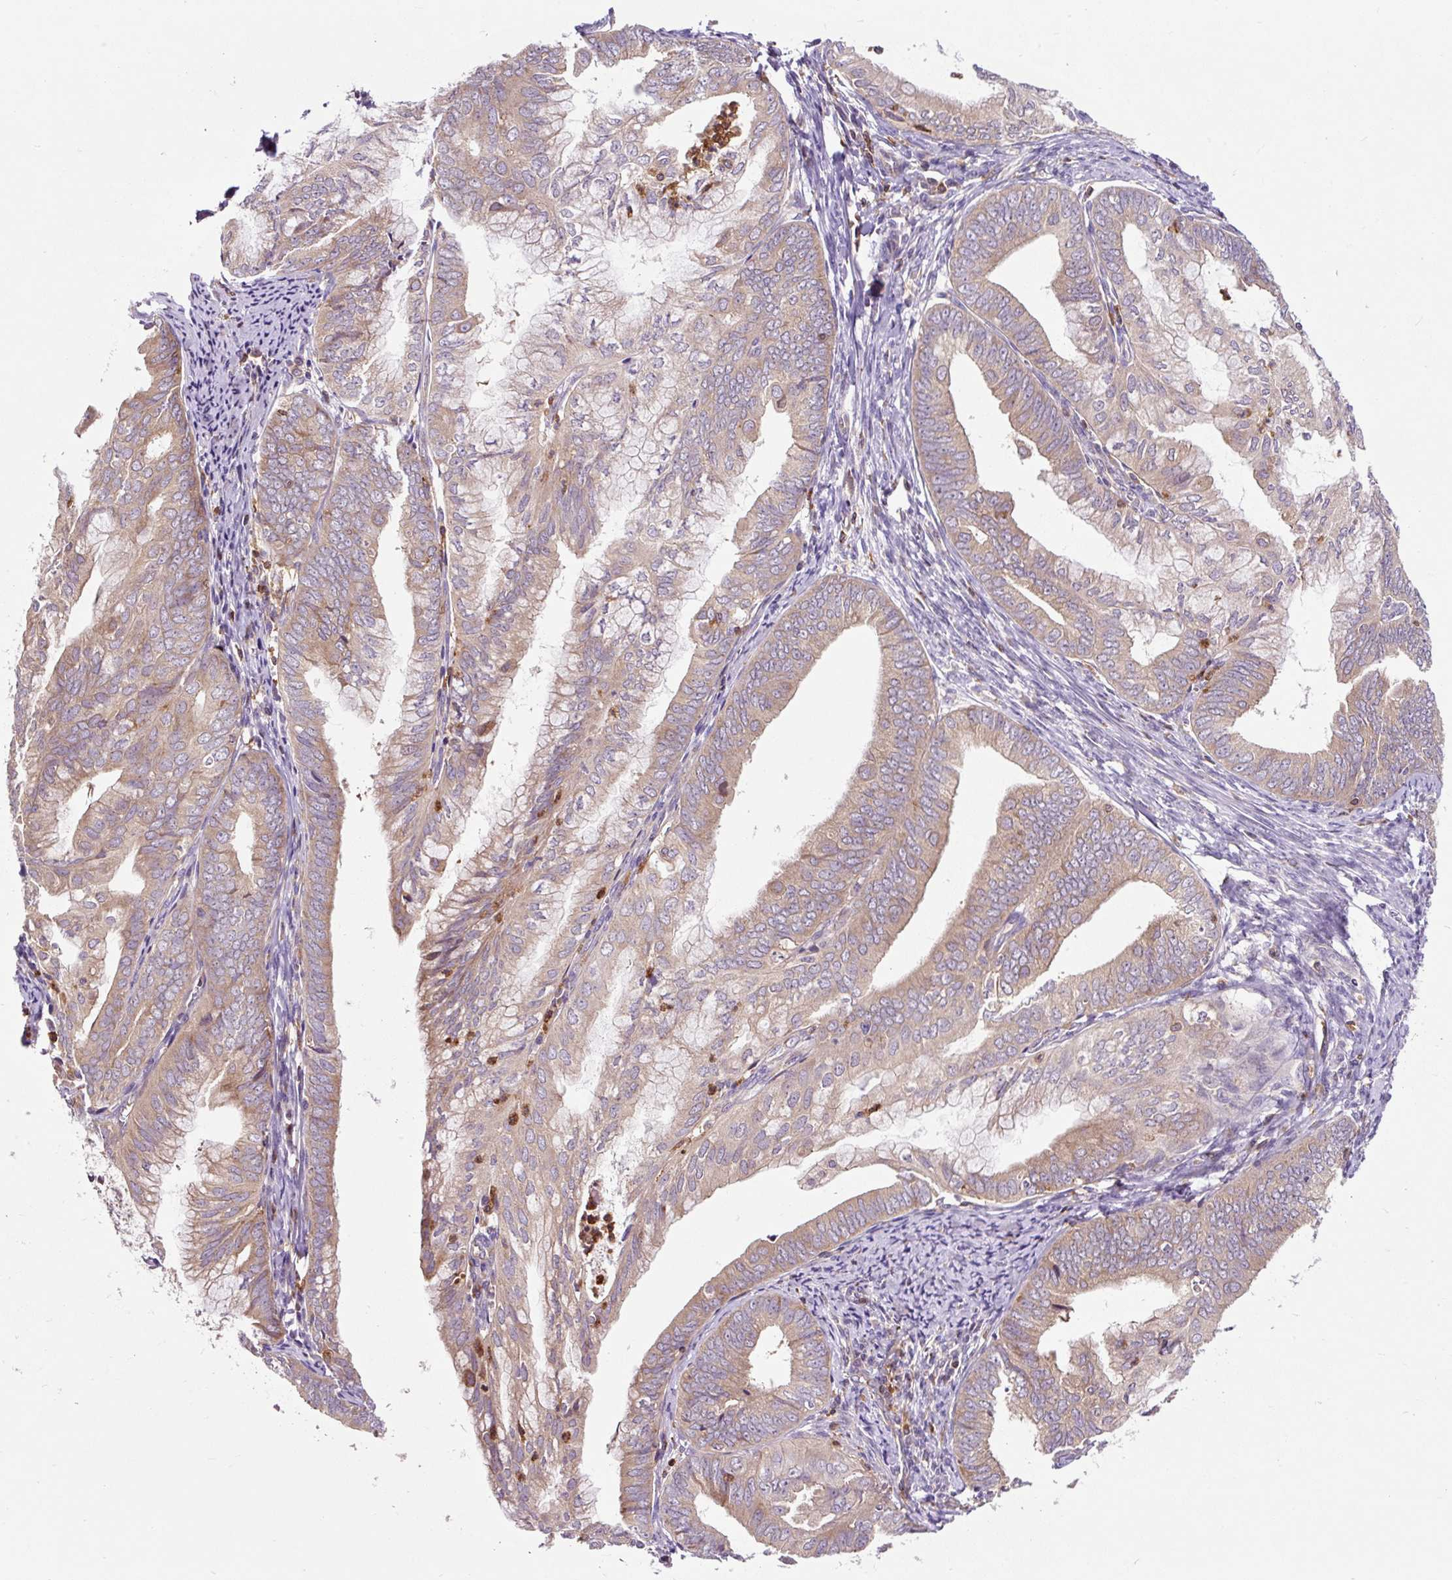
{"staining": {"intensity": "weak", "quantity": ">75%", "location": "cytoplasmic/membranous"}, "tissue": "endometrial cancer", "cell_type": "Tumor cells", "image_type": "cancer", "snomed": [{"axis": "morphology", "description": "Adenocarcinoma, NOS"}, {"axis": "topography", "description": "Endometrium"}], "caption": "Protein staining of endometrial adenocarcinoma tissue shows weak cytoplasmic/membranous positivity in about >75% of tumor cells.", "gene": "CISD3", "patient": {"sex": "female", "age": 75}}